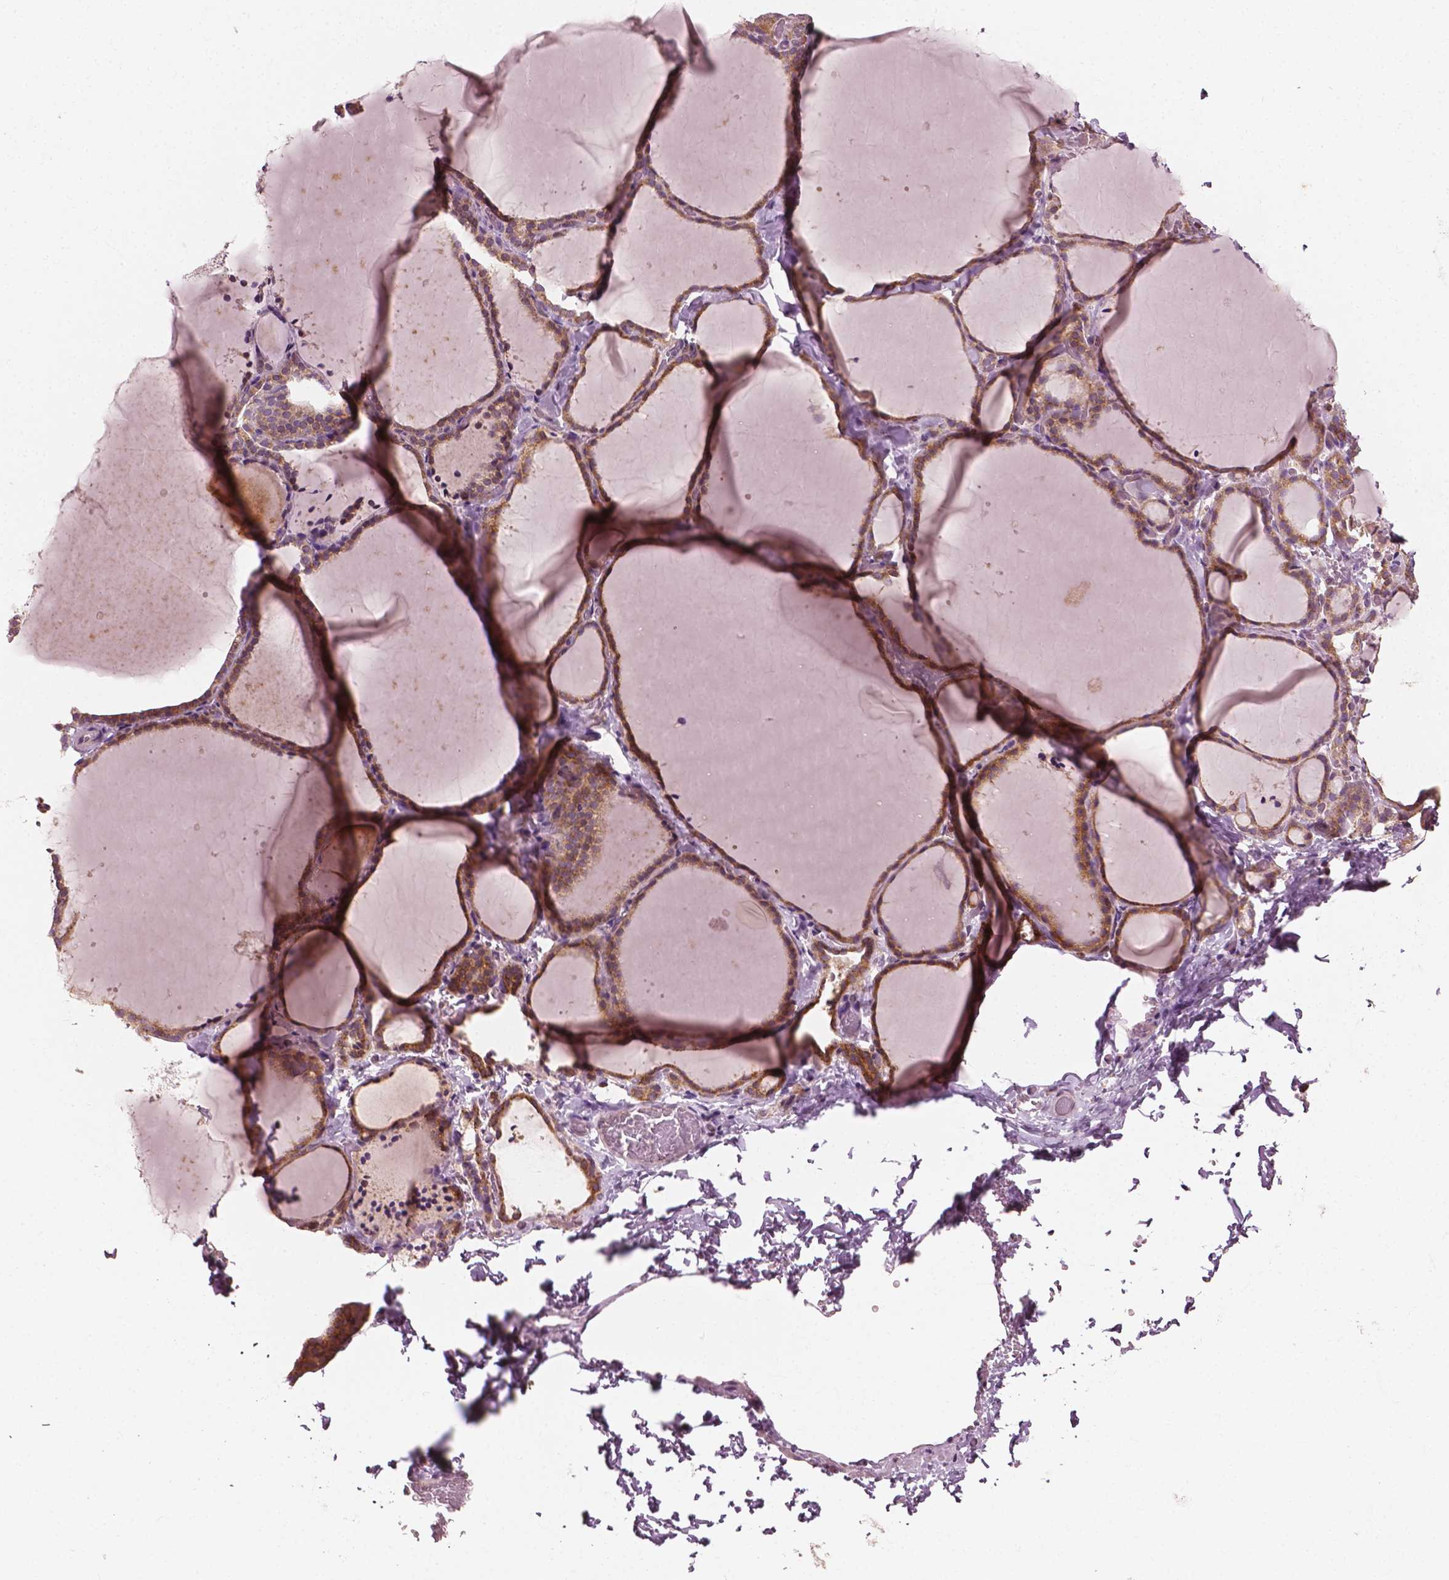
{"staining": {"intensity": "moderate", "quantity": ">75%", "location": "cytoplasmic/membranous"}, "tissue": "thyroid gland", "cell_type": "Glandular cells", "image_type": "normal", "snomed": [{"axis": "morphology", "description": "Normal tissue, NOS"}, {"axis": "topography", "description": "Thyroid gland"}], "caption": "Brown immunohistochemical staining in normal human thyroid gland demonstrates moderate cytoplasmic/membranous positivity in about >75% of glandular cells.", "gene": "MCL1", "patient": {"sex": "female", "age": 22}}